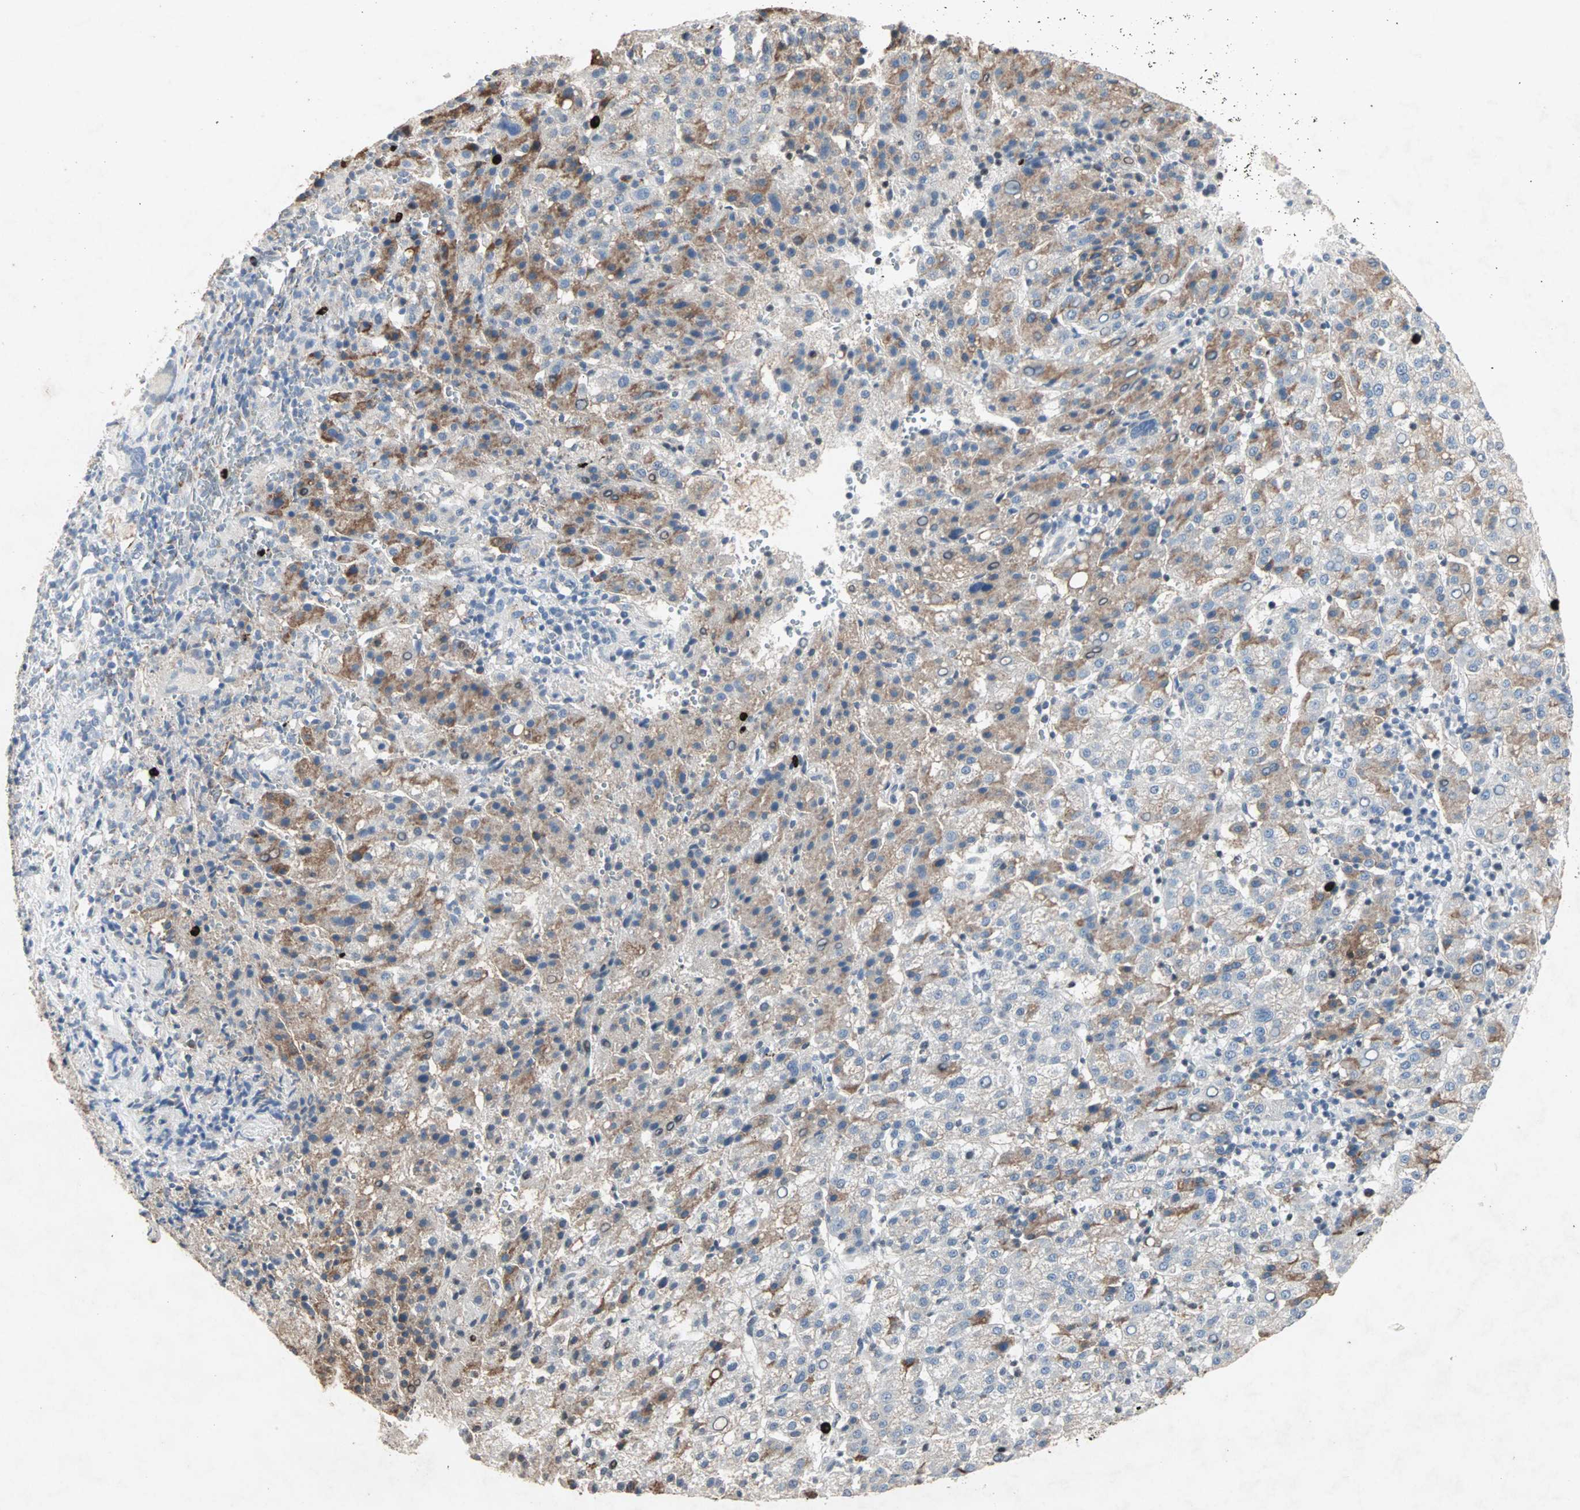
{"staining": {"intensity": "moderate", "quantity": "25%-75%", "location": "cytoplasmic/membranous"}, "tissue": "liver cancer", "cell_type": "Tumor cells", "image_type": "cancer", "snomed": [{"axis": "morphology", "description": "Carcinoma, Hepatocellular, NOS"}, {"axis": "topography", "description": "Liver"}], "caption": "A photomicrograph of liver hepatocellular carcinoma stained for a protein exhibits moderate cytoplasmic/membranous brown staining in tumor cells.", "gene": "CEACAM6", "patient": {"sex": "female", "age": 58}}